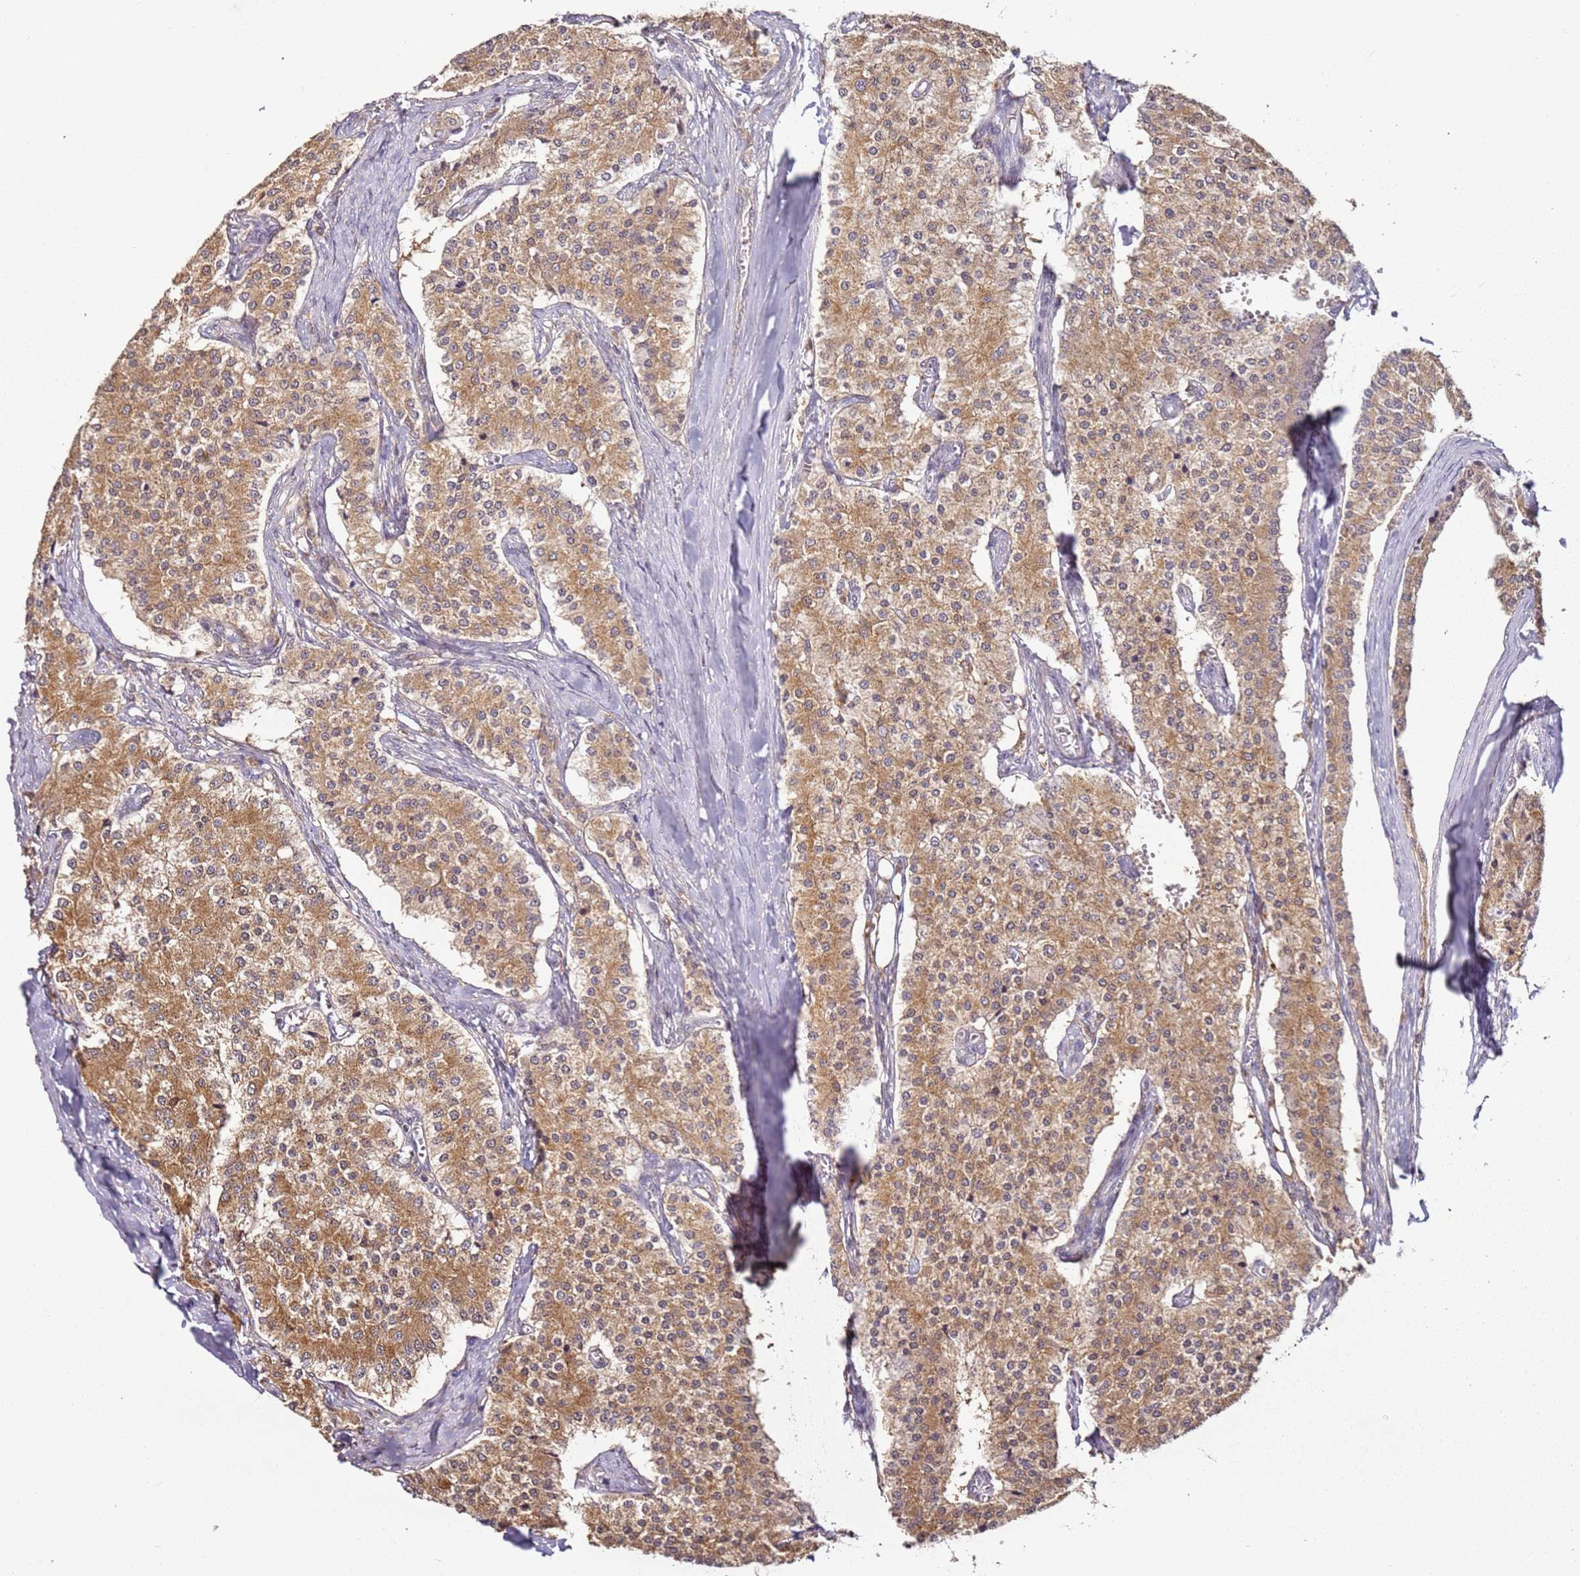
{"staining": {"intensity": "moderate", "quantity": ">75%", "location": "cytoplasmic/membranous"}, "tissue": "carcinoid", "cell_type": "Tumor cells", "image_type": "cancer", "snomed": [{"axis": "morphology", "description": "Carcinoid, malignant, NOS"}, {"axis": "topography", "description": "Colon"}], "caption": "Immunohistochemical staining of human carcinoid exhibits moderate cytoplasmic/membranous protein positivity in about >75% of tumor cells.", "gene": "MDH1", "patient": {"sex": "female", "age": 52}}